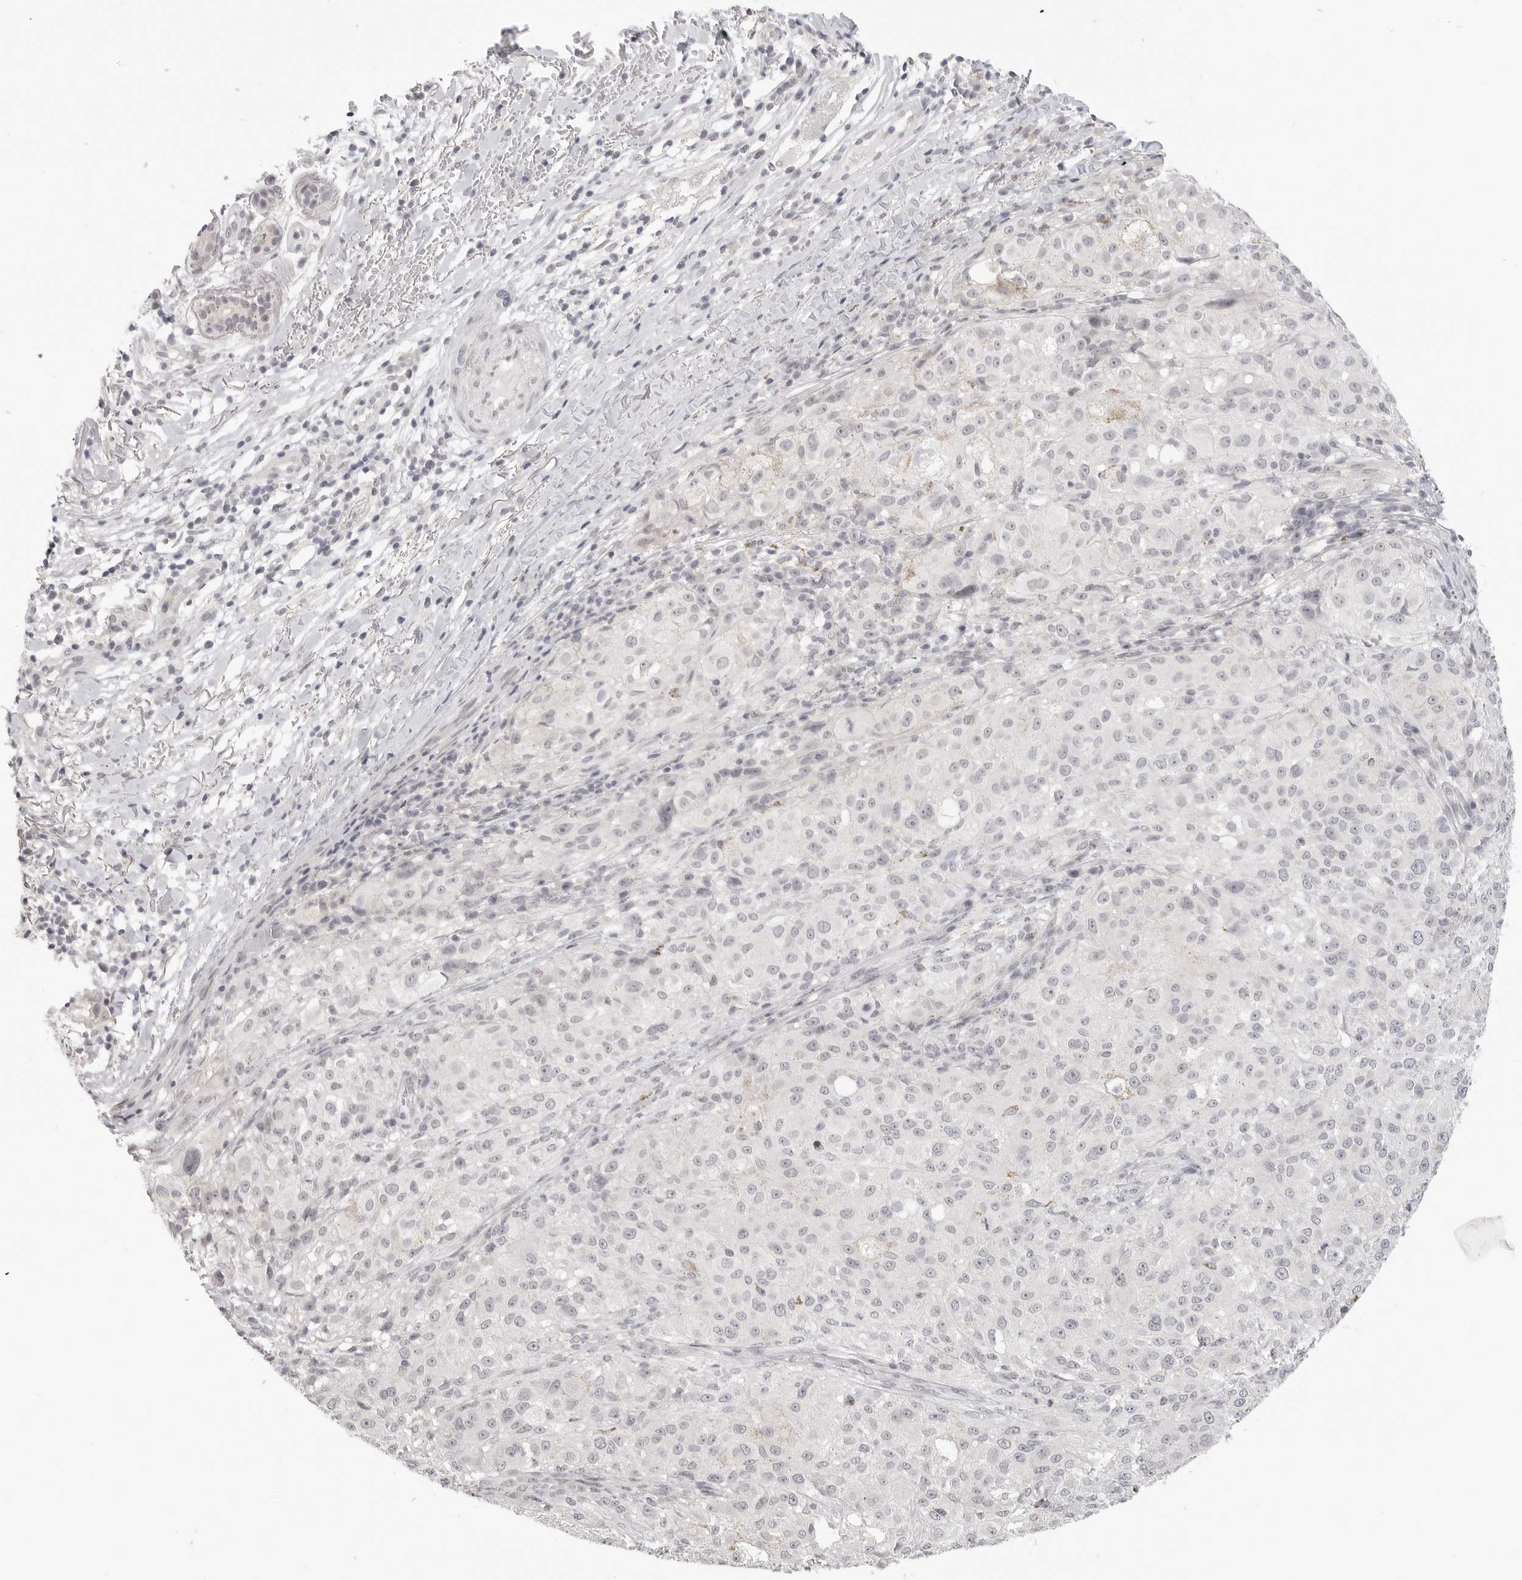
{"staining": {"intensity": "negative", "quantity": "none", "location": "none"}, "tissue": "melanoma", "cell_type": "Tumor cells", "image_type": "cancer", "snomed": [{"axis": "morphology", "description": "Necrosis, NOS"}, {"axis": "morphology", "description": "Malignant melanoma, NOS"}, {"axis": "topography", "description": "Skin"}], "caption": "Tumor cells are negative for brown protein staining in malignant melanoma. Brightfield microscopy of immunohistochemistry (IHC) stained with DAB (3,3'-diaminobenzidine) (brown) and hematoxylin (blue), captured at high magnification.", "gene": "KLK11", "patient": {"sex": "female", "age": 87}}